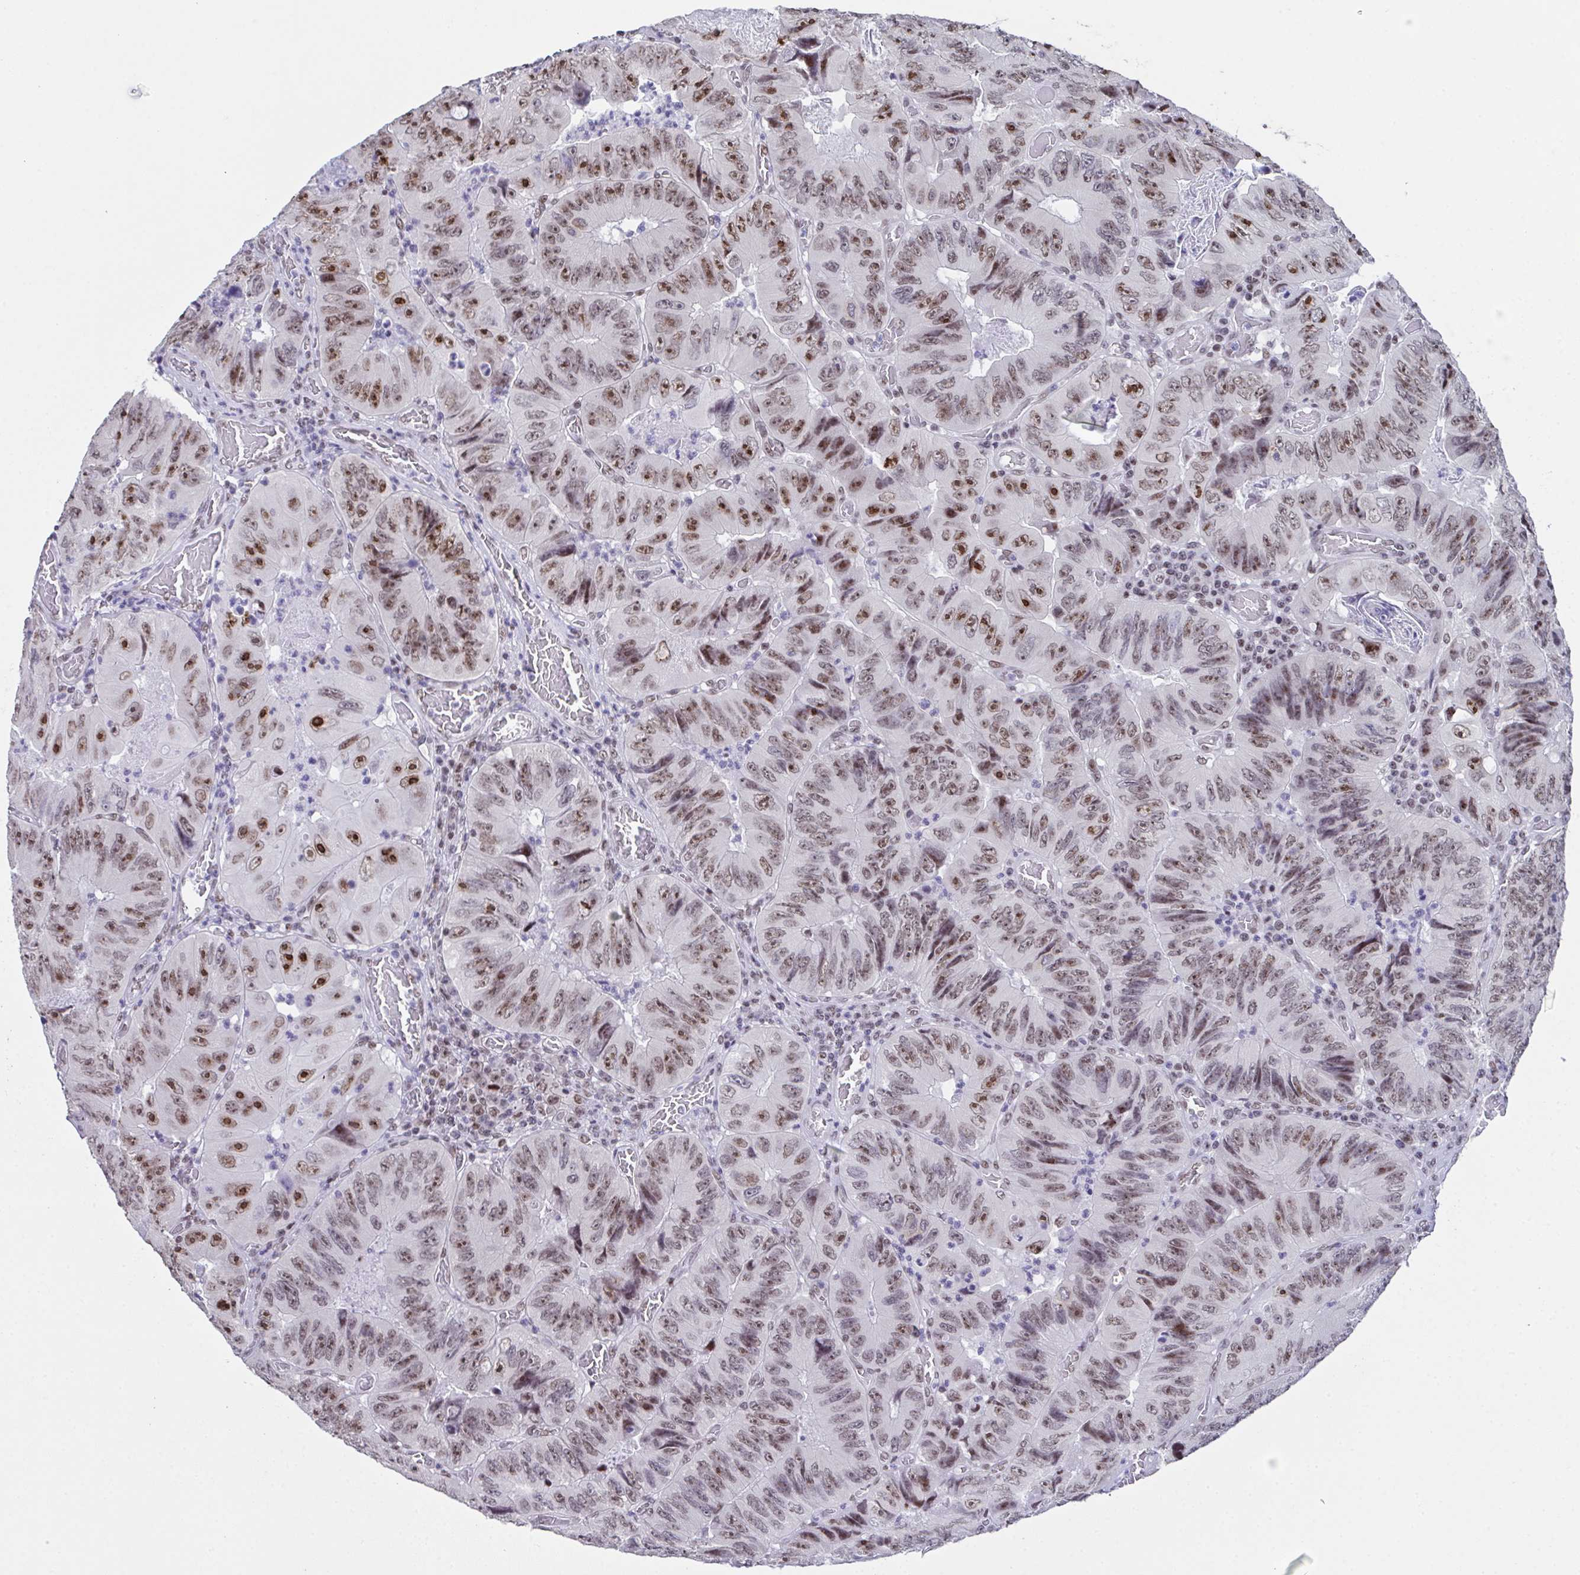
{"staining": {"intensity": "moderate", "quantity": ">75%", "location": "nuclear"}, "tissue": "colorectal cancer", "cell_type": "Tumor cells", "image_type": "cancer", "snomed": [{"axis": "morphology", "description": "Adenocarcinoma, NOS"}, {"axis": "topography", "description": "Colon"}], "caption": "Immunohistochemistry of adenocarcinoma (colorectal) reveals medium levels of moderate nuclear staining in about >75% of tumor cells.", "gene": "ZNF800", "patient": {"sex": "female", "age": 84}}